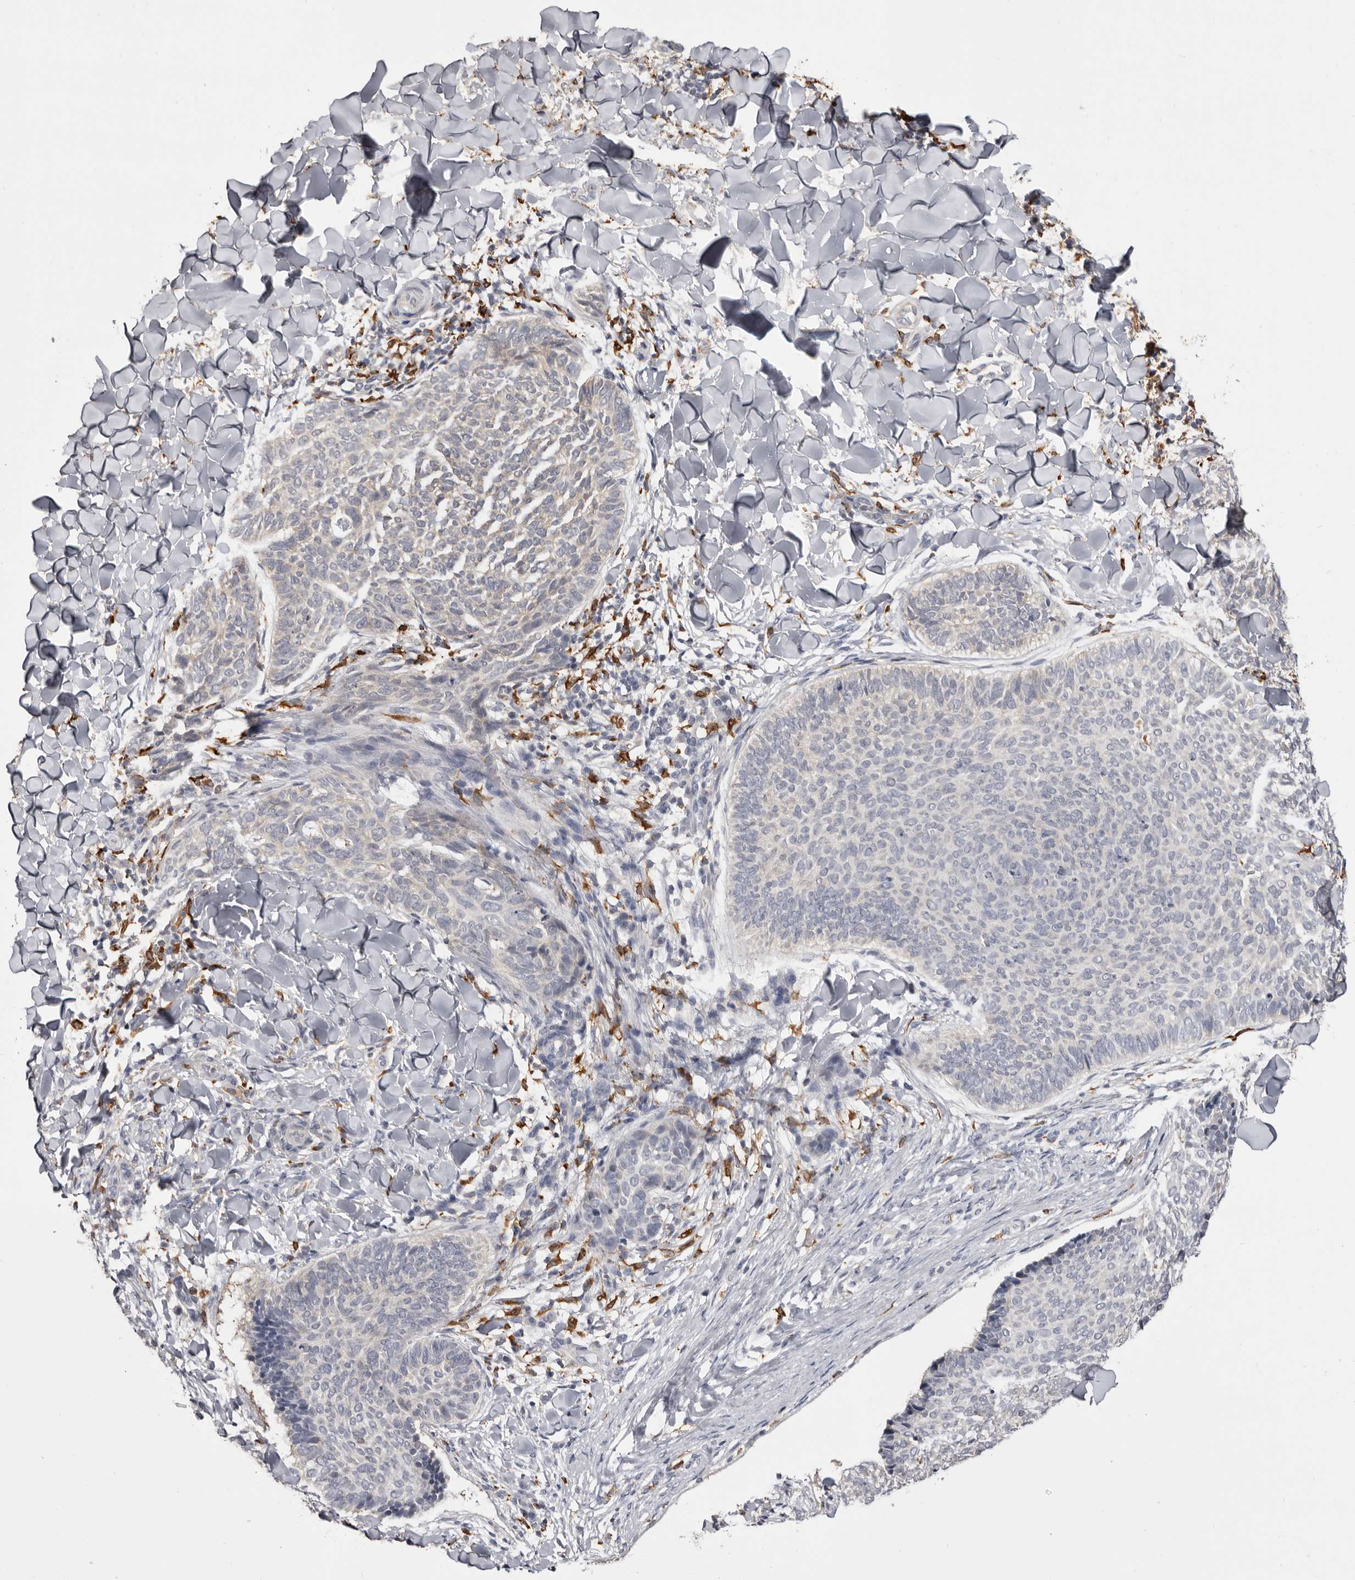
{"staining": {"intensity": "negative", "quantity": "none", "location": "none"}, "tissue": "skin cancer", "cell_type": "Tumor cells", "image_type": "cancer", "snomed": [{"axis": "morphology", "description": "Normal tissue, NOS"}, {"axis": "morphology", "description": "Basal cell carcinoma"}, {"axis": "topography", "description": "Skin"}], "caption": "There is no significant positivity in tumor cells of skin cancer (basal cell carcinoma). (IHC, brightfield microscopy, high magnification).", "gene": "TNNI1", "patient": {"sex": "male", "age": 50}}